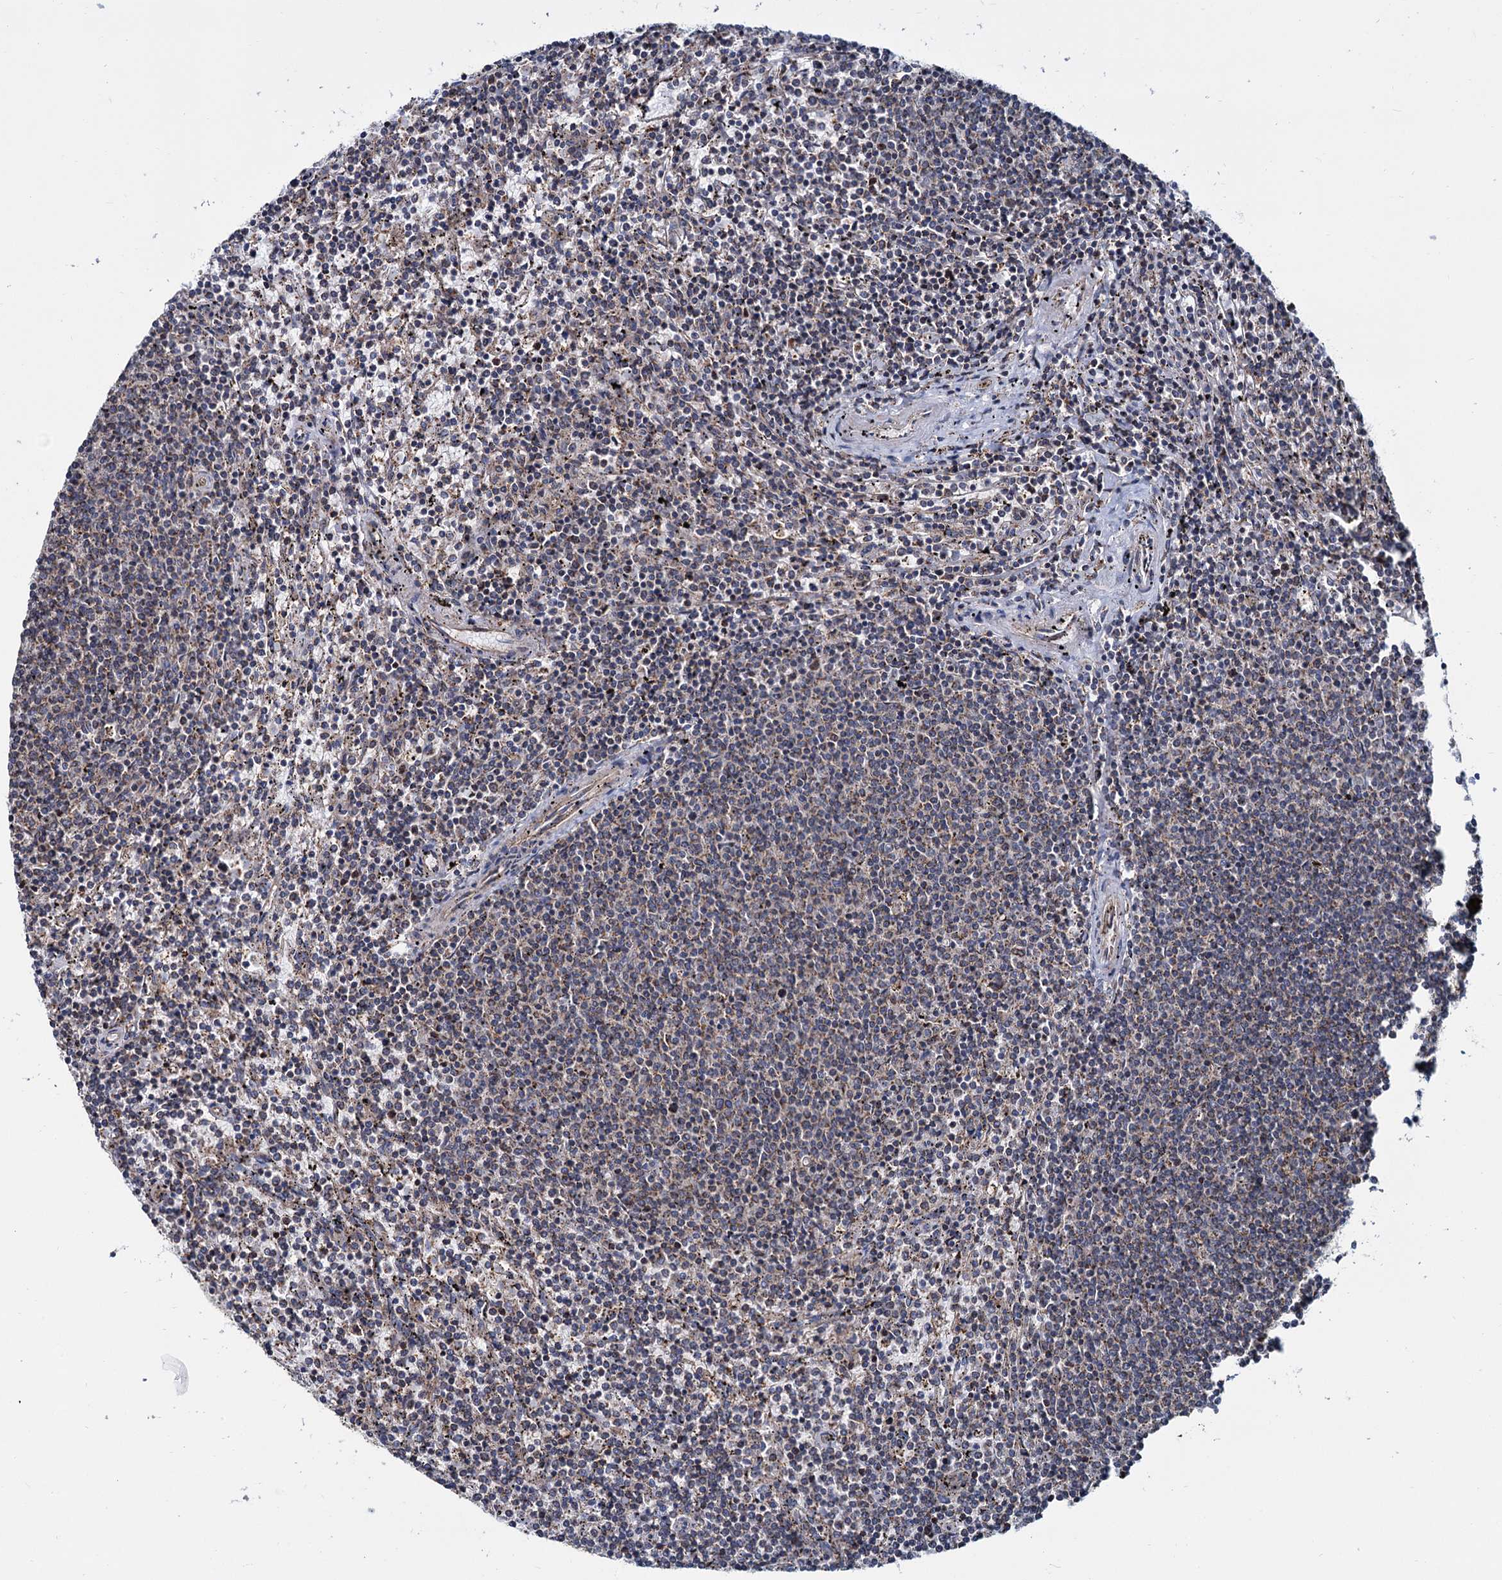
{"staining": {"intensity": "weak", "quantity": "25%-75%", "location": "cytoplasmic/membranous"}, "tissue": "lymphoma", "cell_type": "Tumor cells", "image_type": "cancer", "snomed": [{"axis": "morphology", "description": "Malignant lymphoma, non-Hodgkin's type, Low grade"}, {"axis": "topography", "description": "Spleen"}], "caption": "DAB (3,3'-diaminobenzidine) immunohistochemical staining of human lymphoma exhibits weak cytoplasmic/membranous protein staining in about 25%-75% of tumor cells.", "gene": "PSEN1", "patient": {"sex": "female", "age": 50}}